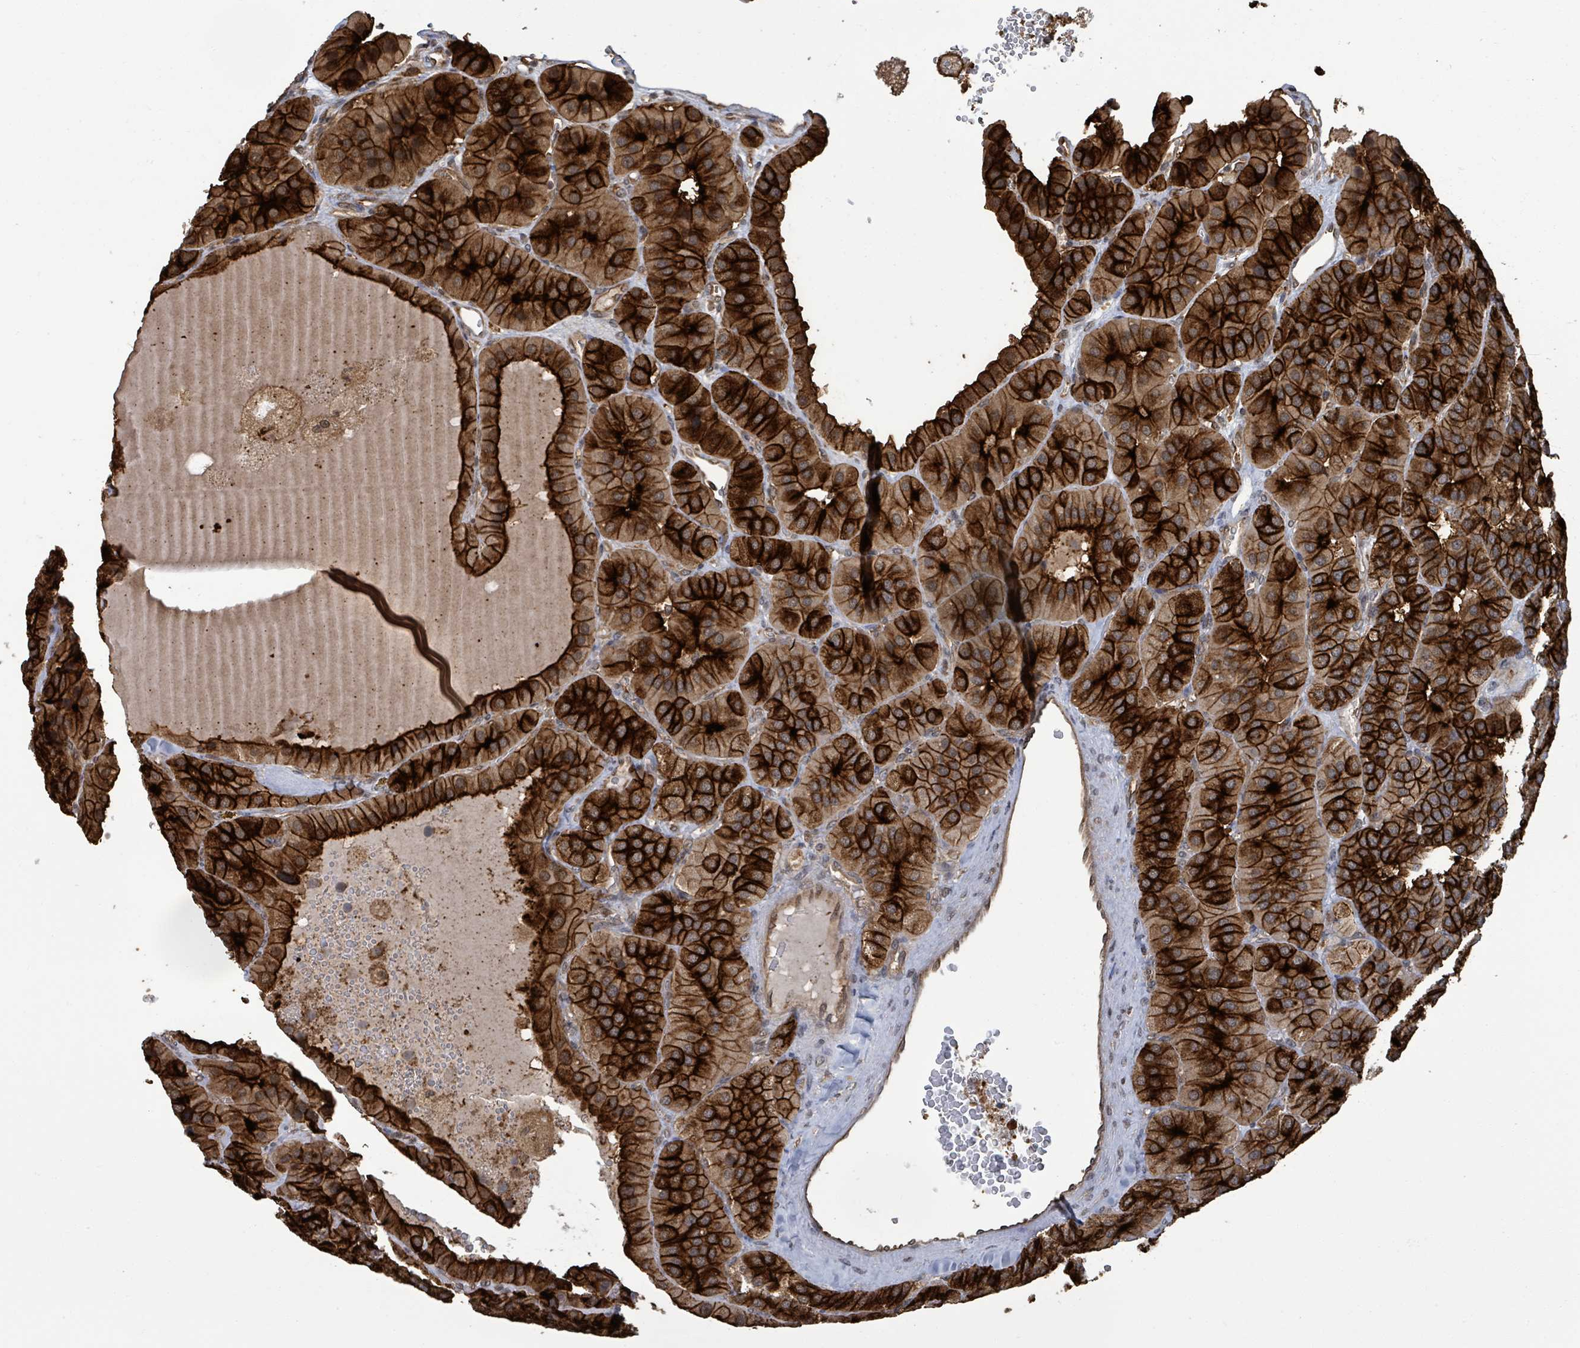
{"staining": {"intensity": "strong", "quantity": ">75%", "location": "cytoplasmic/membranous"}, "tissue": "parathyroid gland", "cell_type": "Glandular cells", "image_type": "normal", "snomed": [{"axis": "morphology", "description": "Normal tissue, NOS"}, {"axis": "morphology", "description": "Adenoma, NOS"}, {"axis": "topography", "description": "Parathyroid gland"}], "caption": "Parathyroid gland stained for a protein reveals strong cytoplasmic/membranous positivity in glandular cells. (Brightfield microscopy of DAB IHC at high magnification).", "gene": "ENSG00000256500", "patient": {"sex": "female", "age": 86}}